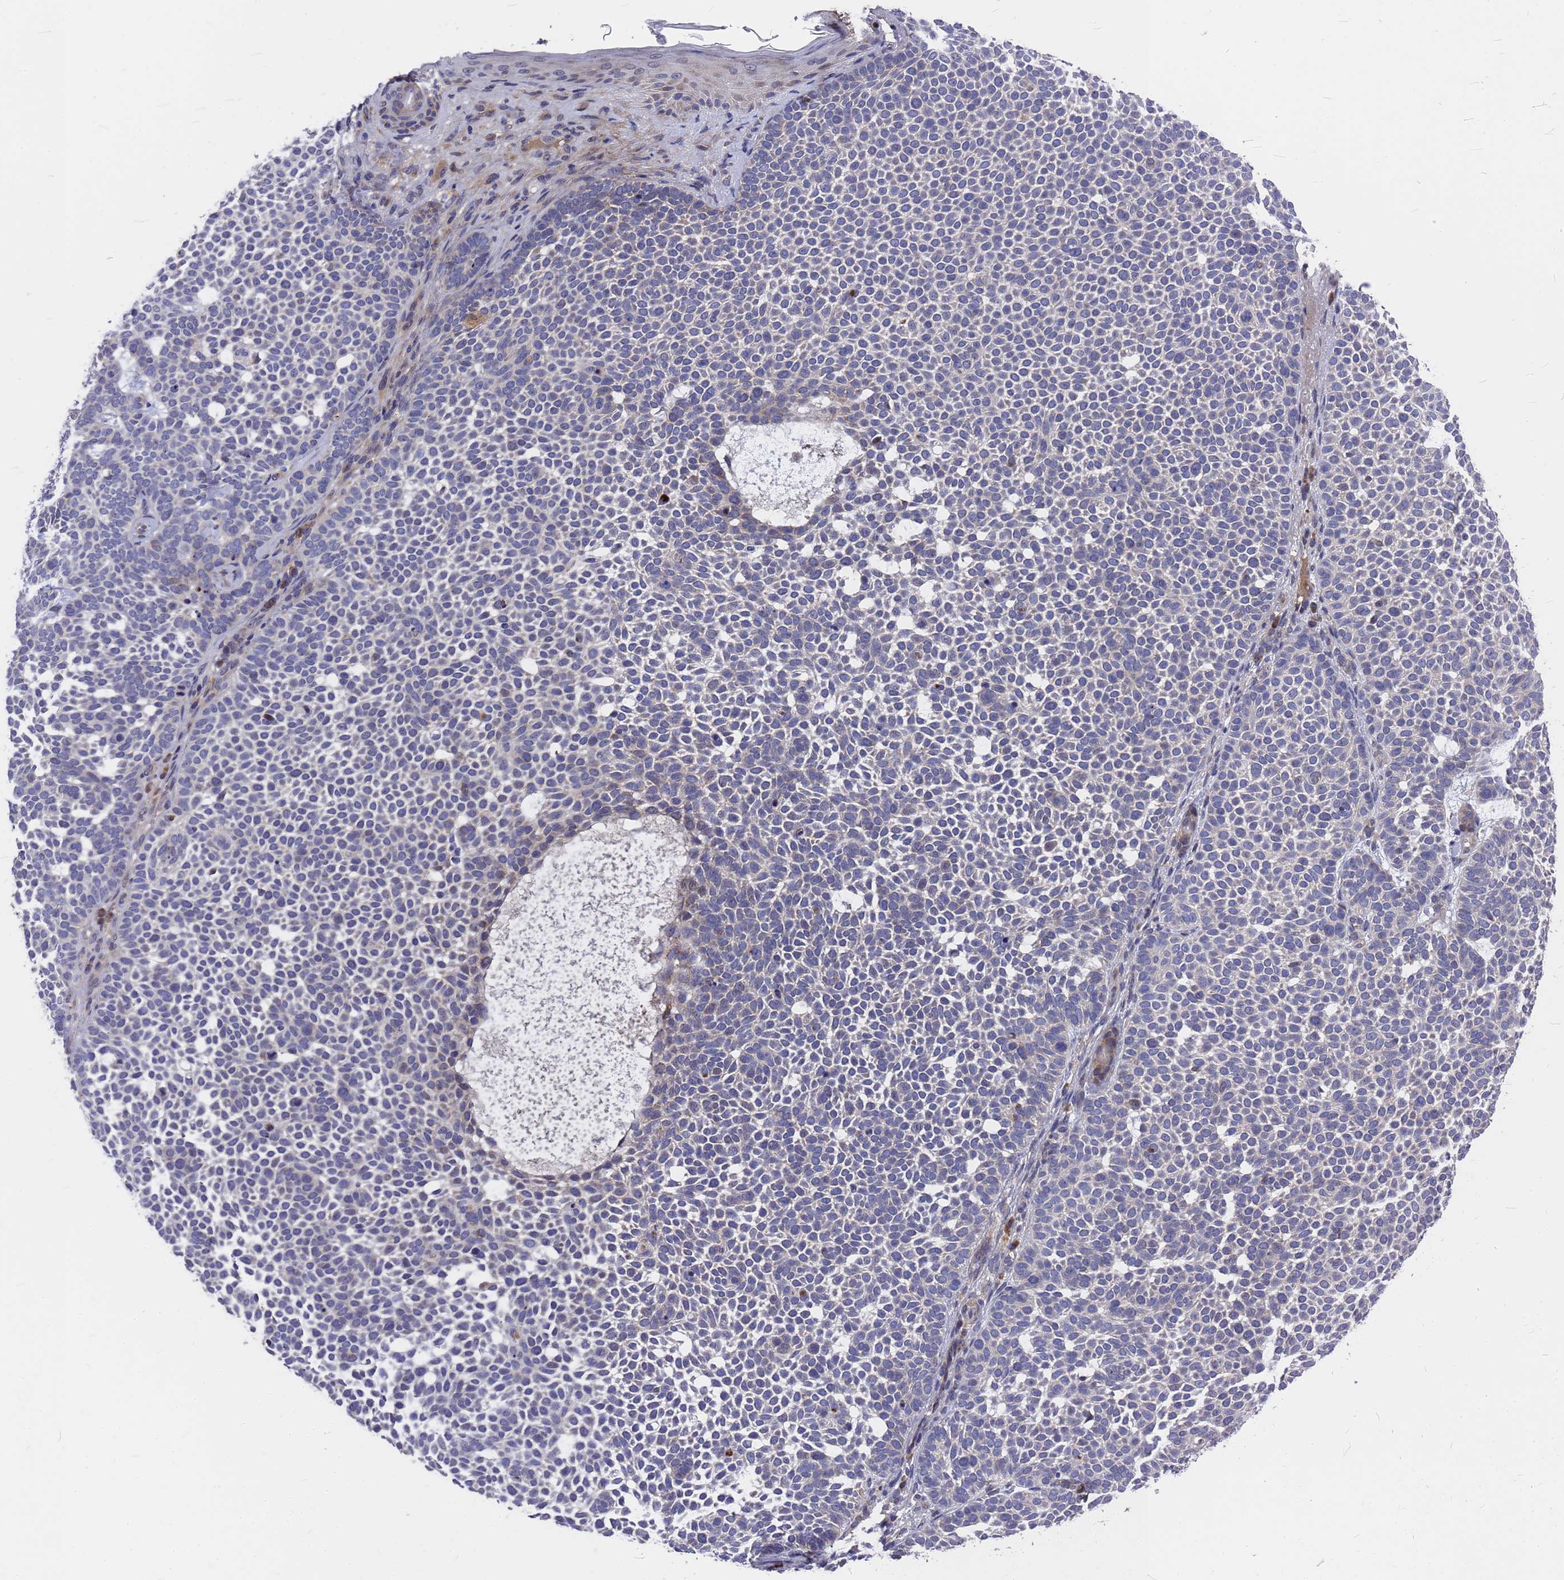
{"staining": {"intensity": "negative", "quantity": "none", "location": "none"}, "tissue": "skin cancer", "cell_type": "Tumor cells", "image_type": "cancer", "snomed": [{"axis": "morphology", "description": "Basal cell carcinoma"}, {"axis": "topography", "description": "Skin"}], "caption": "High power microscopy histopathology image of an immunohistochemistry histopathology image of skin cancer (basal cell carcinoma), revealing no significant positivity in tumor cells. The staining is performed using DAB brown chromogen with nuclei counter-stained in using hematoxylin.", "gene": "ZNF717", "patient": {"sex": "female", "age": 77}}